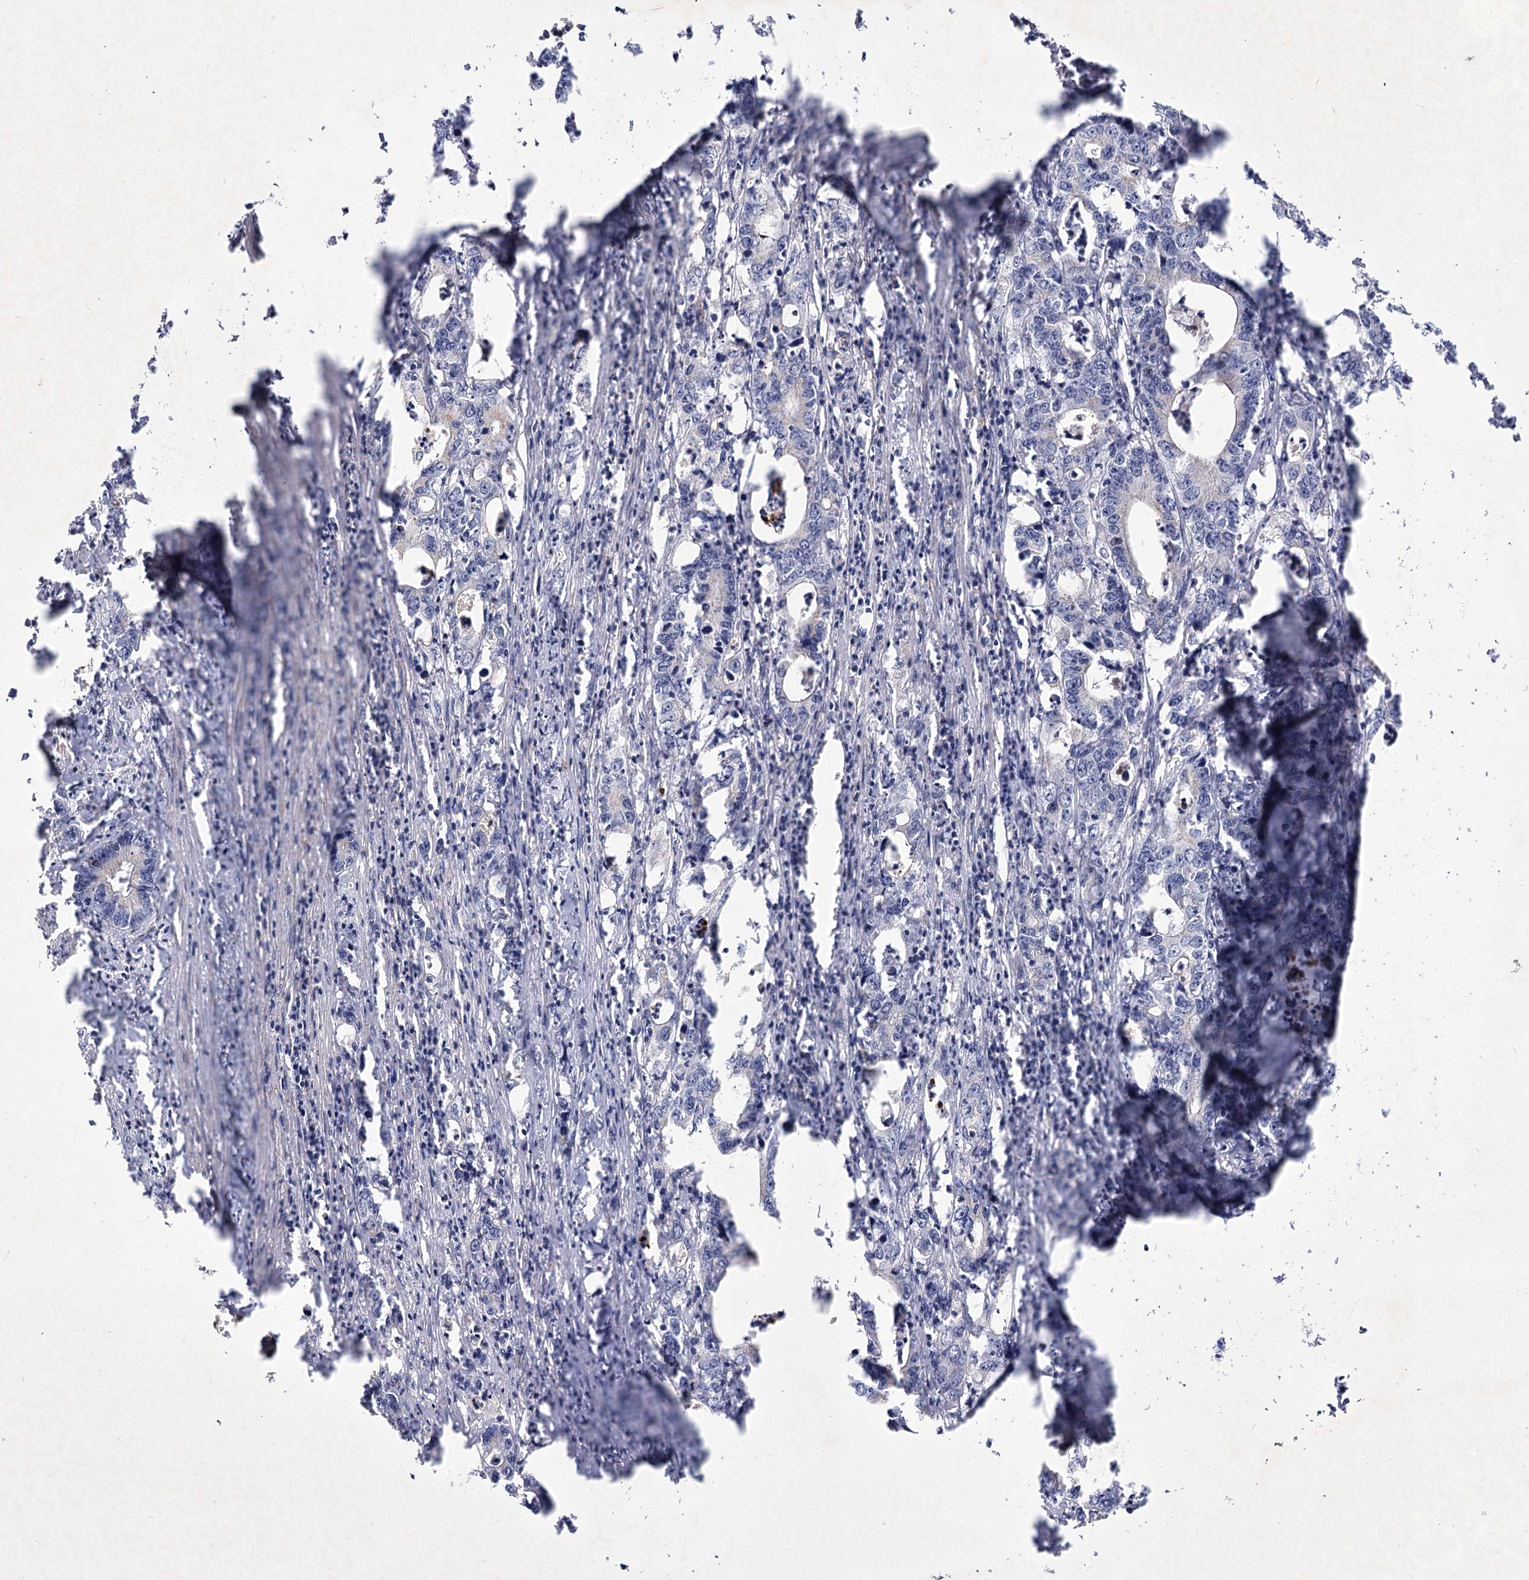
{"staining": {"intensity": "negative", "quantity": "none", "location": "none"}, "tissue": "colorectal cancer", "cell_type": "Tumor cells", "image_type": "cancer", "snomed": [{"axis": "morphology", "description": "Adenocarcinoma, NOS"}, {"axis": "topography", "description": "Colon"}], "caption": "DAB immunohistochemical staining of adenocarcinoma (colorectal) demonstrates no significant expression in tumor cells.", "gene": "ATL2", "patient": {"sex": "female", "age": 75}}